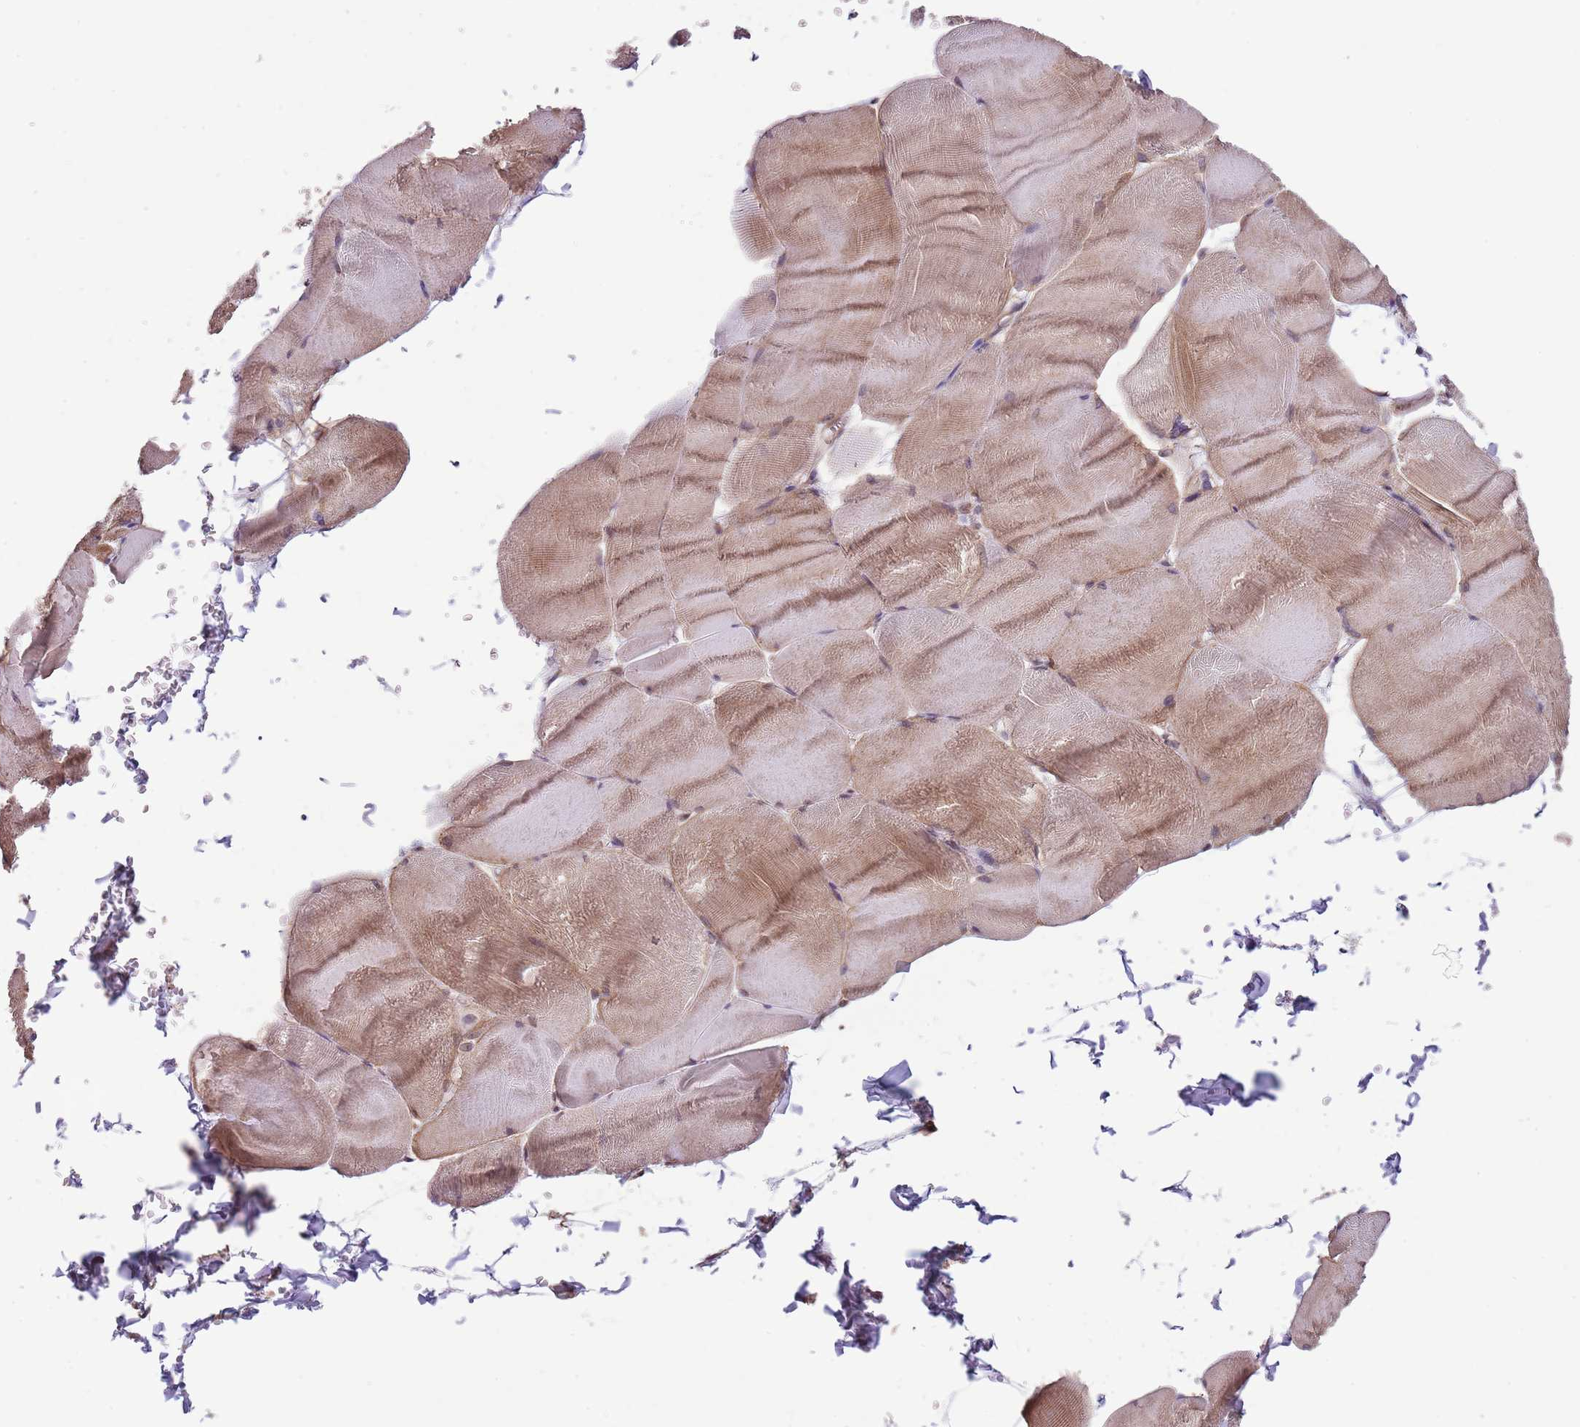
{"staining": {"intensity": "moderate", "quantity": ">75%", "location": "cytoplasmic/membranous"}, "tissue": "skeletal muscle", "cell_type": "Myocytes", "image_type": "normal", "snomed": [{"axis": "morphology", "description": "Normal tissue, NOS"}, {"axis": "morphology", "description": "Basal cell carcinoma"}, {"axis": "topography", "description": "Skeletal muscle"}], "caption": "The immunohistochemical stain labels moderate cytoplasmic/membranous positivity in myocytes of unremarkable skeletal muscle.", "gene": "CREBZF", "patient": {"sex": "female", "age": 64}}